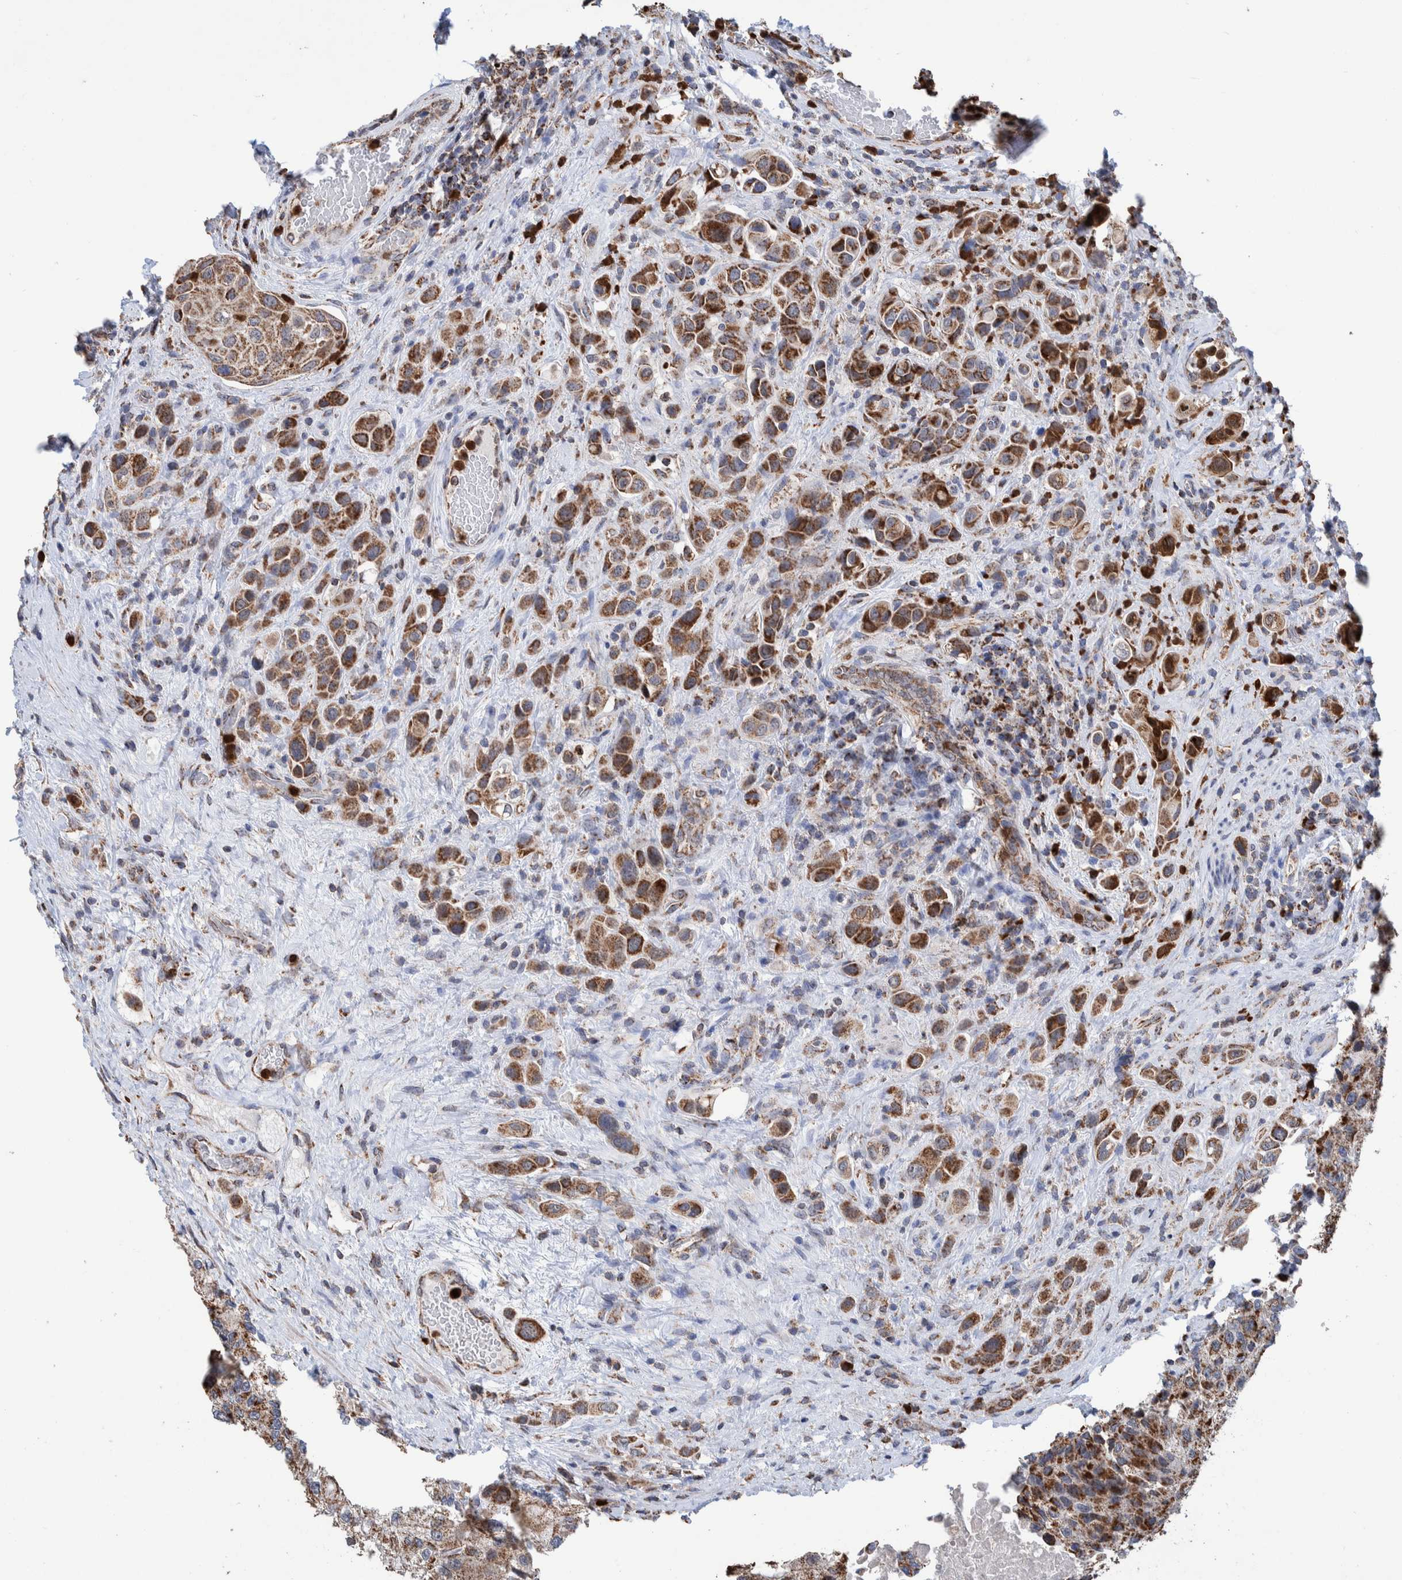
{"staining": {"intensity": "strong", "quantity": ">75%", "location": "cytoplasmic/membranous"}, "tissue": "urothelial cancer", "cell_type": "Tumor cells", "image_type": "cancer", "snomed": [{"axis": "morphology", "description": "Urothelial carcinoma, High grade"}, {"axis": "topography", "description": "Urinary bladder"}], "caption": "Immunohistochemistry photomicrograph of neoplastic tissue: urothelial carcinoma (high-grade) stained using IHC reveals high levels of strong protein expression localized specifically in the cytoplasmic/membranous of tumor cells, appearing as a cytoplasmic/membranous brown color.", "gene": "DECR1", "patient": {"sex": "male", "age": 50}}